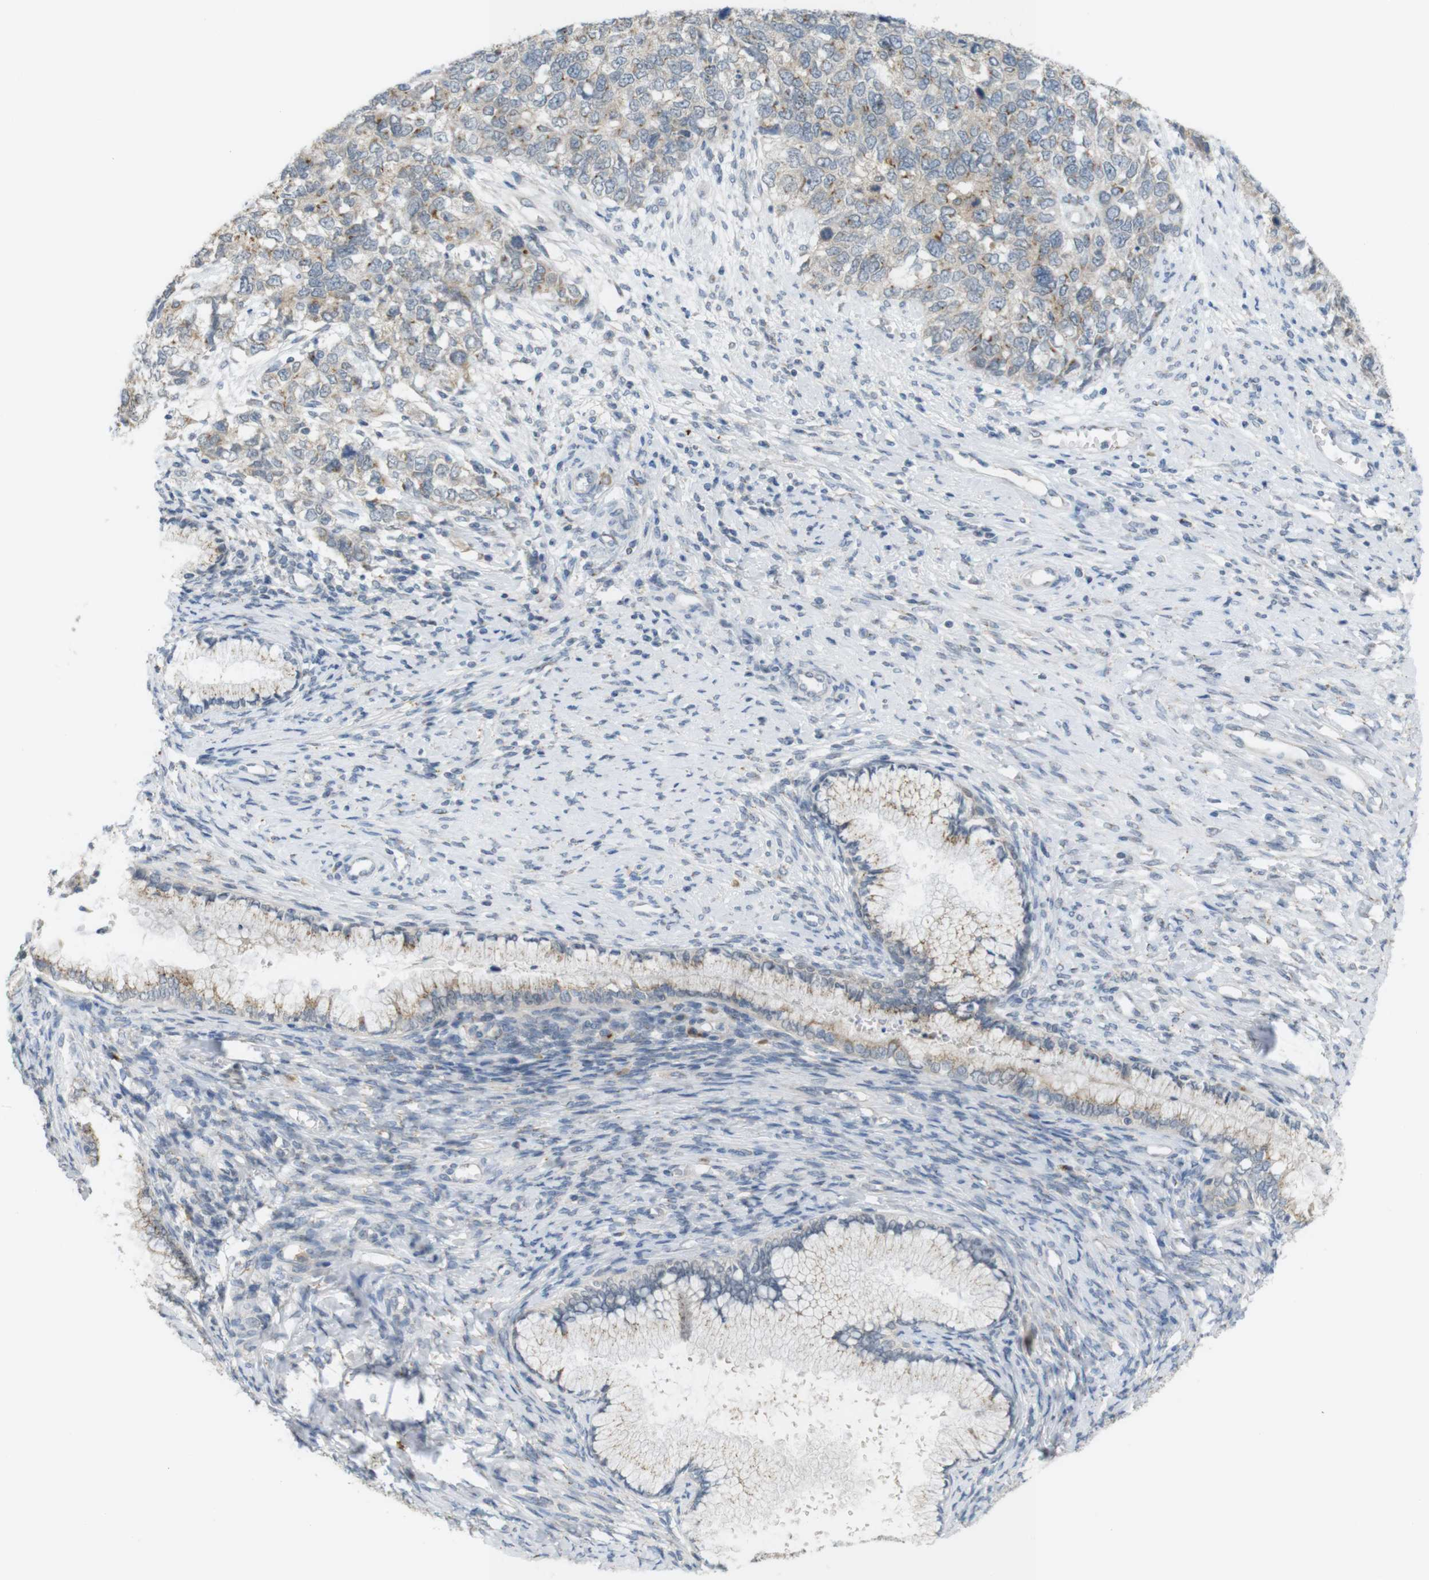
{"staining": {"intensity": "weak", "quantity": "25%-75%", "location": "cytoplasmic/membranous"}, "tissue": "cervical cancer", "cell_type": "Tumor cells", "image_type": "cancer", "snomed": [{"axis": "morphology", "description": "Squamous cell carcinoma, NOS"}, {"axis": "topography", "description": "Cervix"}], "caption": "The image displays a brown stain indicating the presence of a protein in the cytoplasmic/membranous of tumor cells in cervical squamous cell carcinoma.", "gene": "YIPF3", "patient": {"sex": "female", "age": 63}}